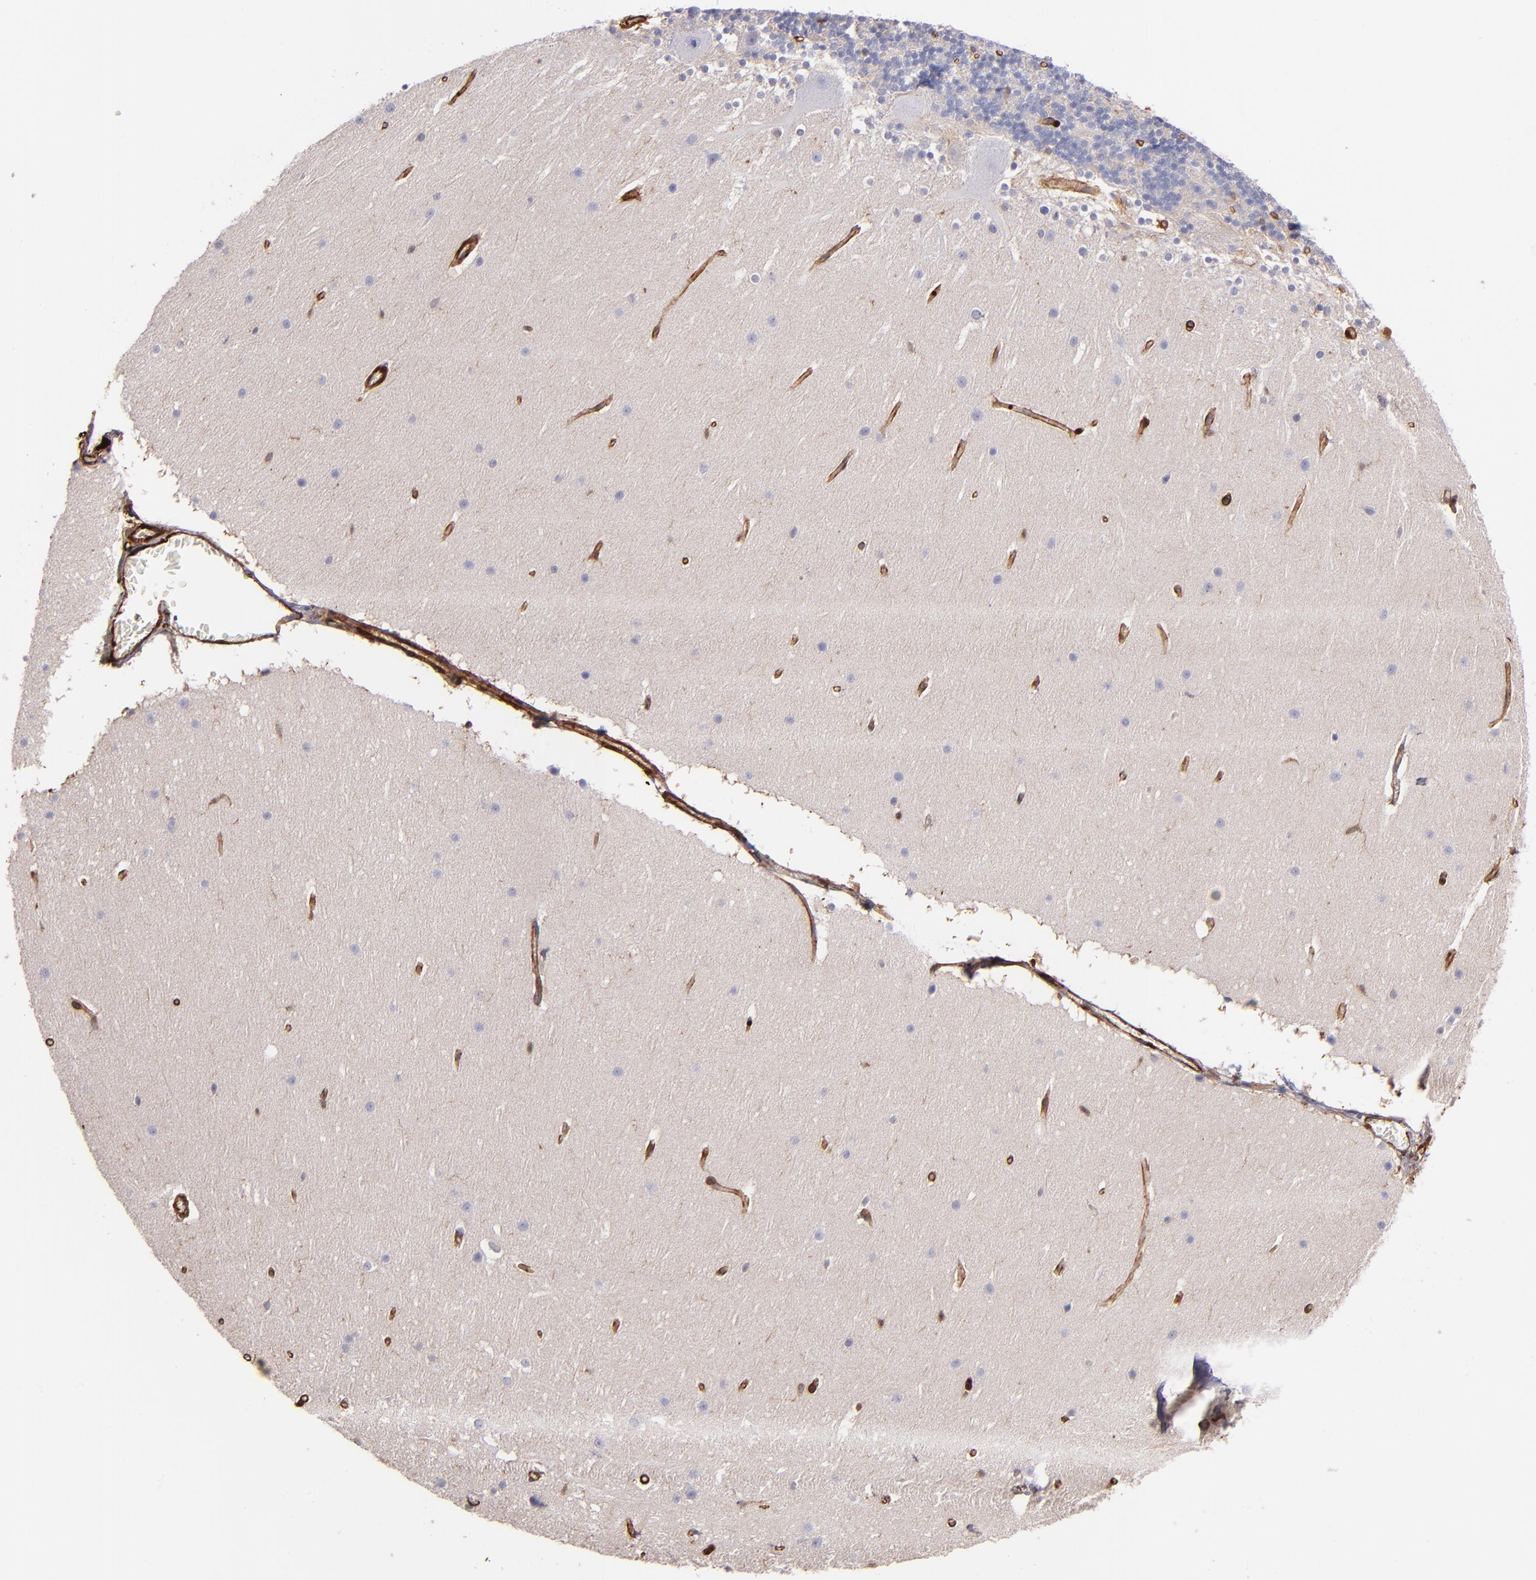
{"staining": {"intensity": "negative", "quantity": "none", "location": "none"}, "tissue": "cerebellum", "cell_type": "Cells in granular layer", "image_type": "normal", "snomed": [{"axis": "morphology", "description": "Normal tissue, NOS"}, {"axis": "topography", "description": "Cerebellum"}], "caption": "Immunohistochemistry (IHC) micrograph of benign cerebellum: cerebellum stained with DAB exhibits no significant protein positivity in cells in granular layer.", "gene": "VCL", "patient": {"sex": "female", "age": 19}}